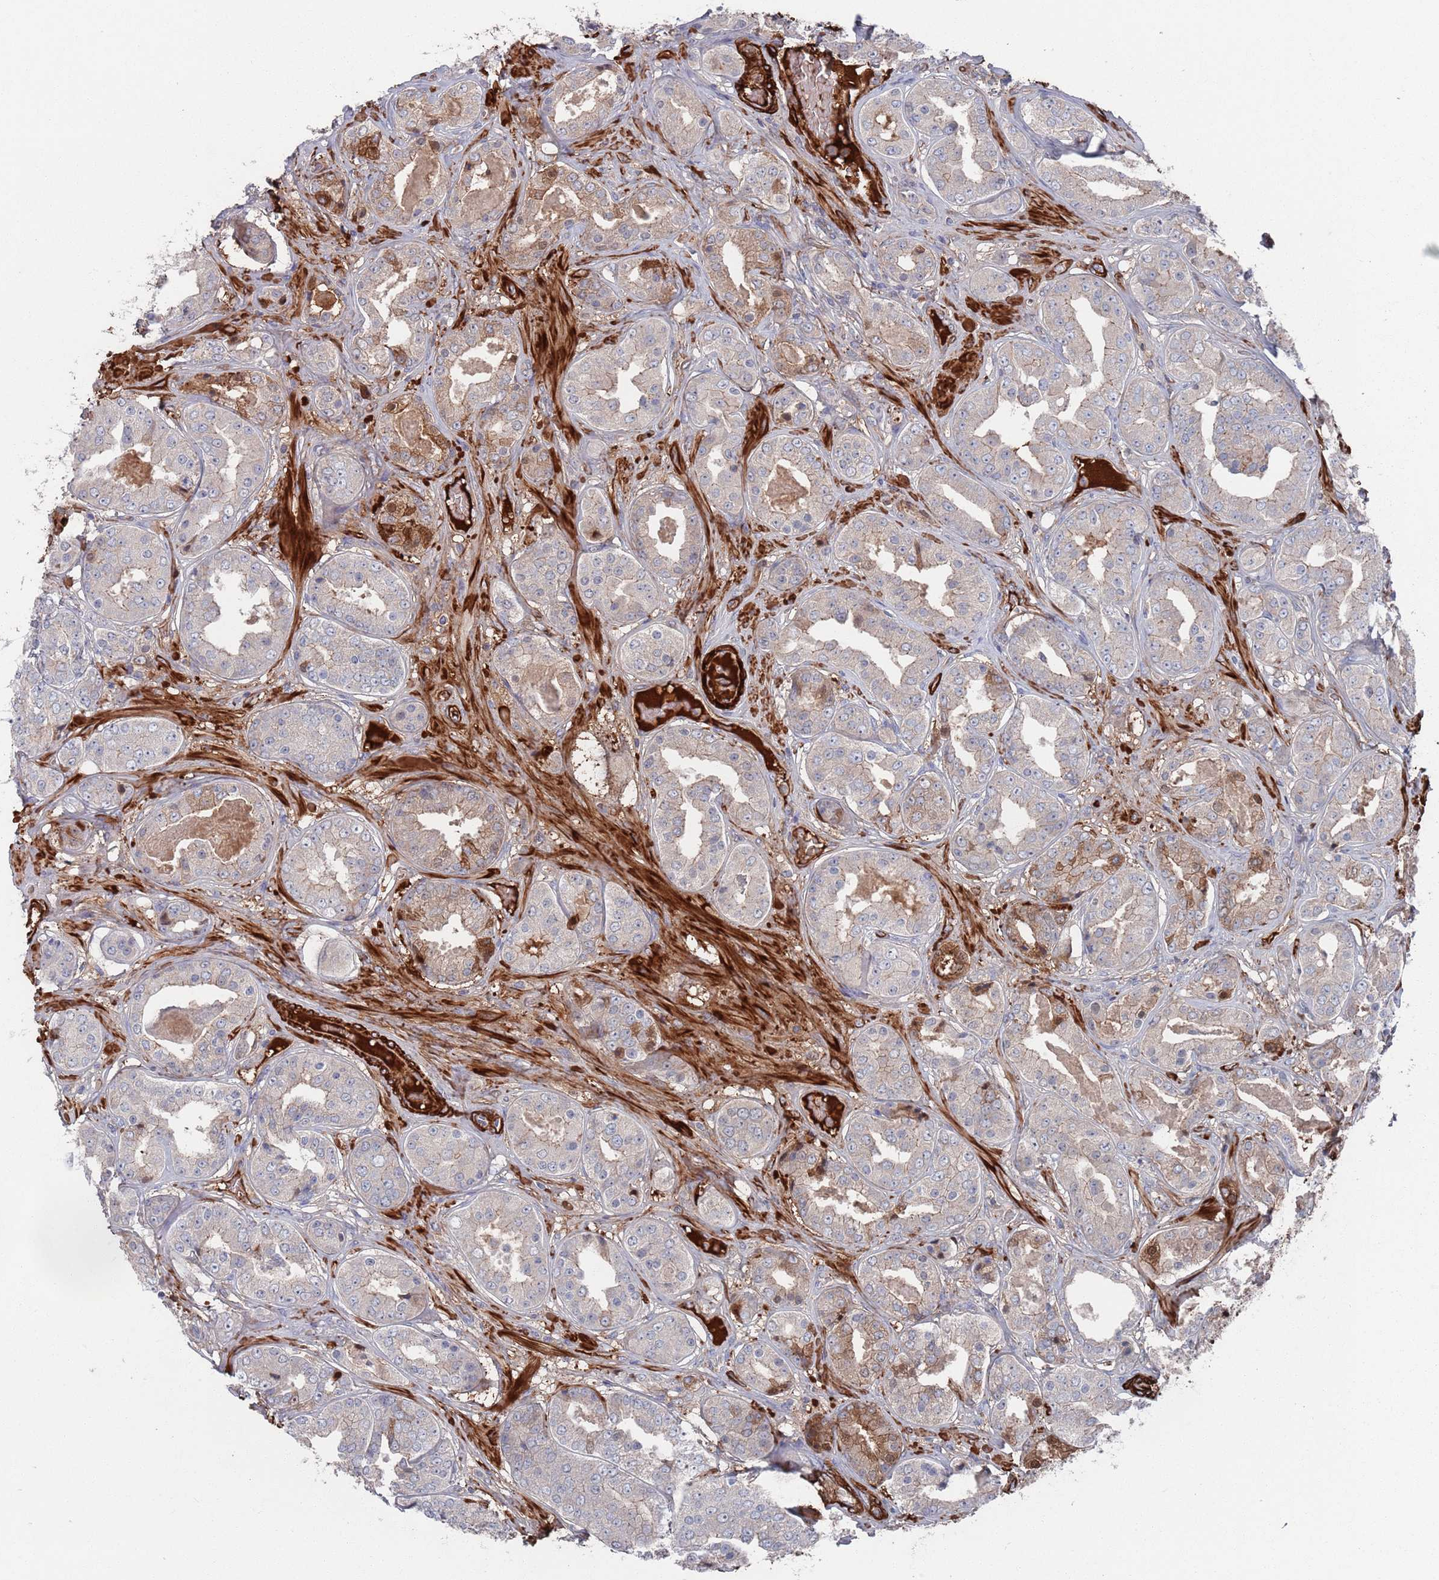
{"staining": {"intensity": "strong", "quantity": "<25%", "location": "cytoplasmic/membranous"}, "tissue": "prostate cancer", "cell_type": "Tumor cells", "image_type": "cancer", "snomed": [{"axis": "morphology", "description": "Adenocarcinoma, High grade"}, {"axis": "topography", "description": "Prostate"}], "caption": "Protein analysis of prostate adenocarcinoma (high-grade) tissue shows strong cytoplasmic/membranous expression in approximately <25% of tumor cells.", "gene": "PLEKHA4", "patient": {"sex": "male", "age": 63}}